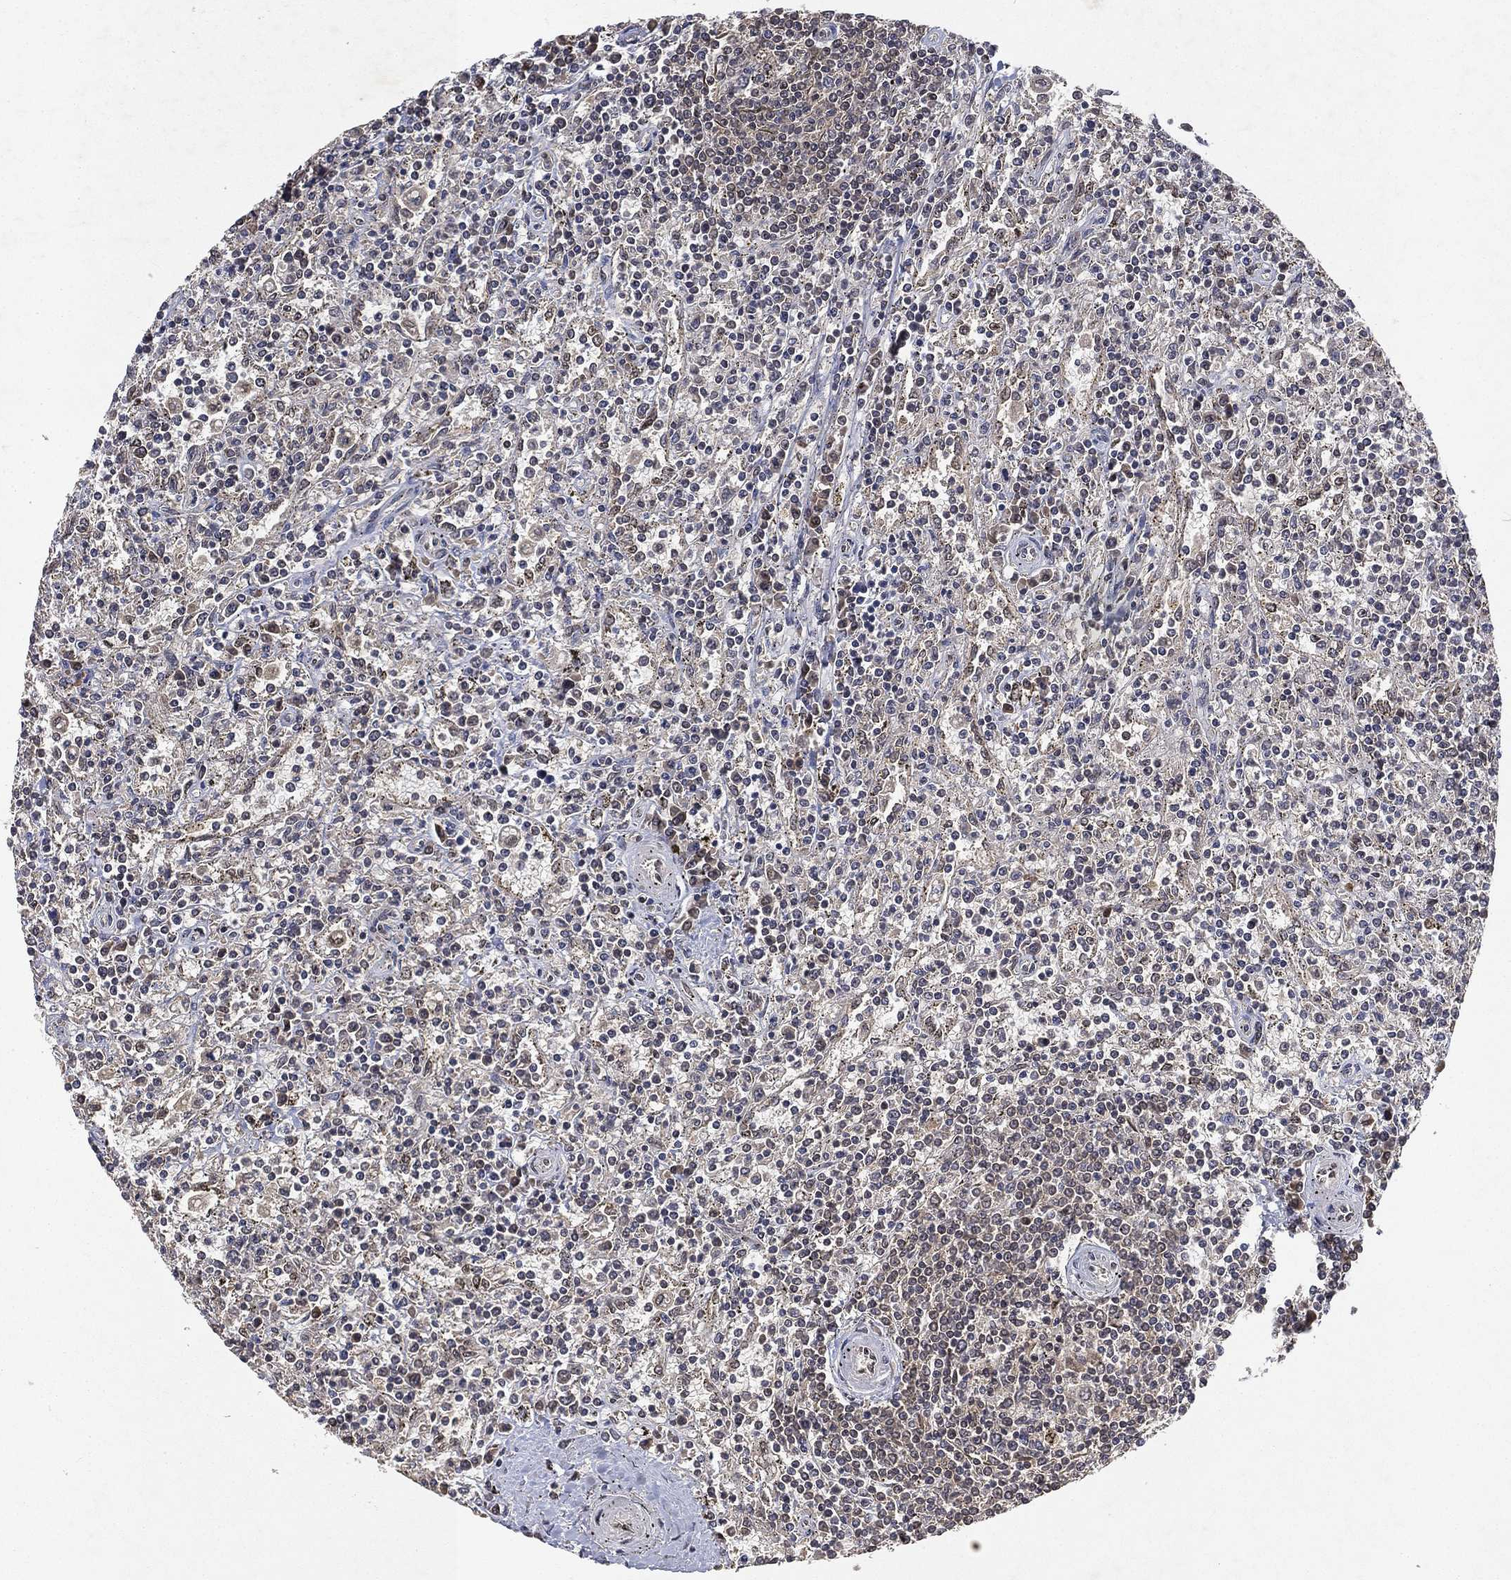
{"staining": {"intensity": "negative", "quantity": "none", "location": "none"}, "tissue": "lymphoma", "cell_type": "Tumor cells", "image_type": "cancer", "snomed": [{"axis": "morphology", "description": "Malignant lymphoma, non-Hodgkin's type, Low grade"}, {"axis": "topography", "description": "Spleen"}], "caption": "Tumor cells are negative for brown protein staining in low-grade malignant lymphoma, non-Hodgkin's type.", "gene": "UBA5", "patient": {"sex": "male", "age": 62}}